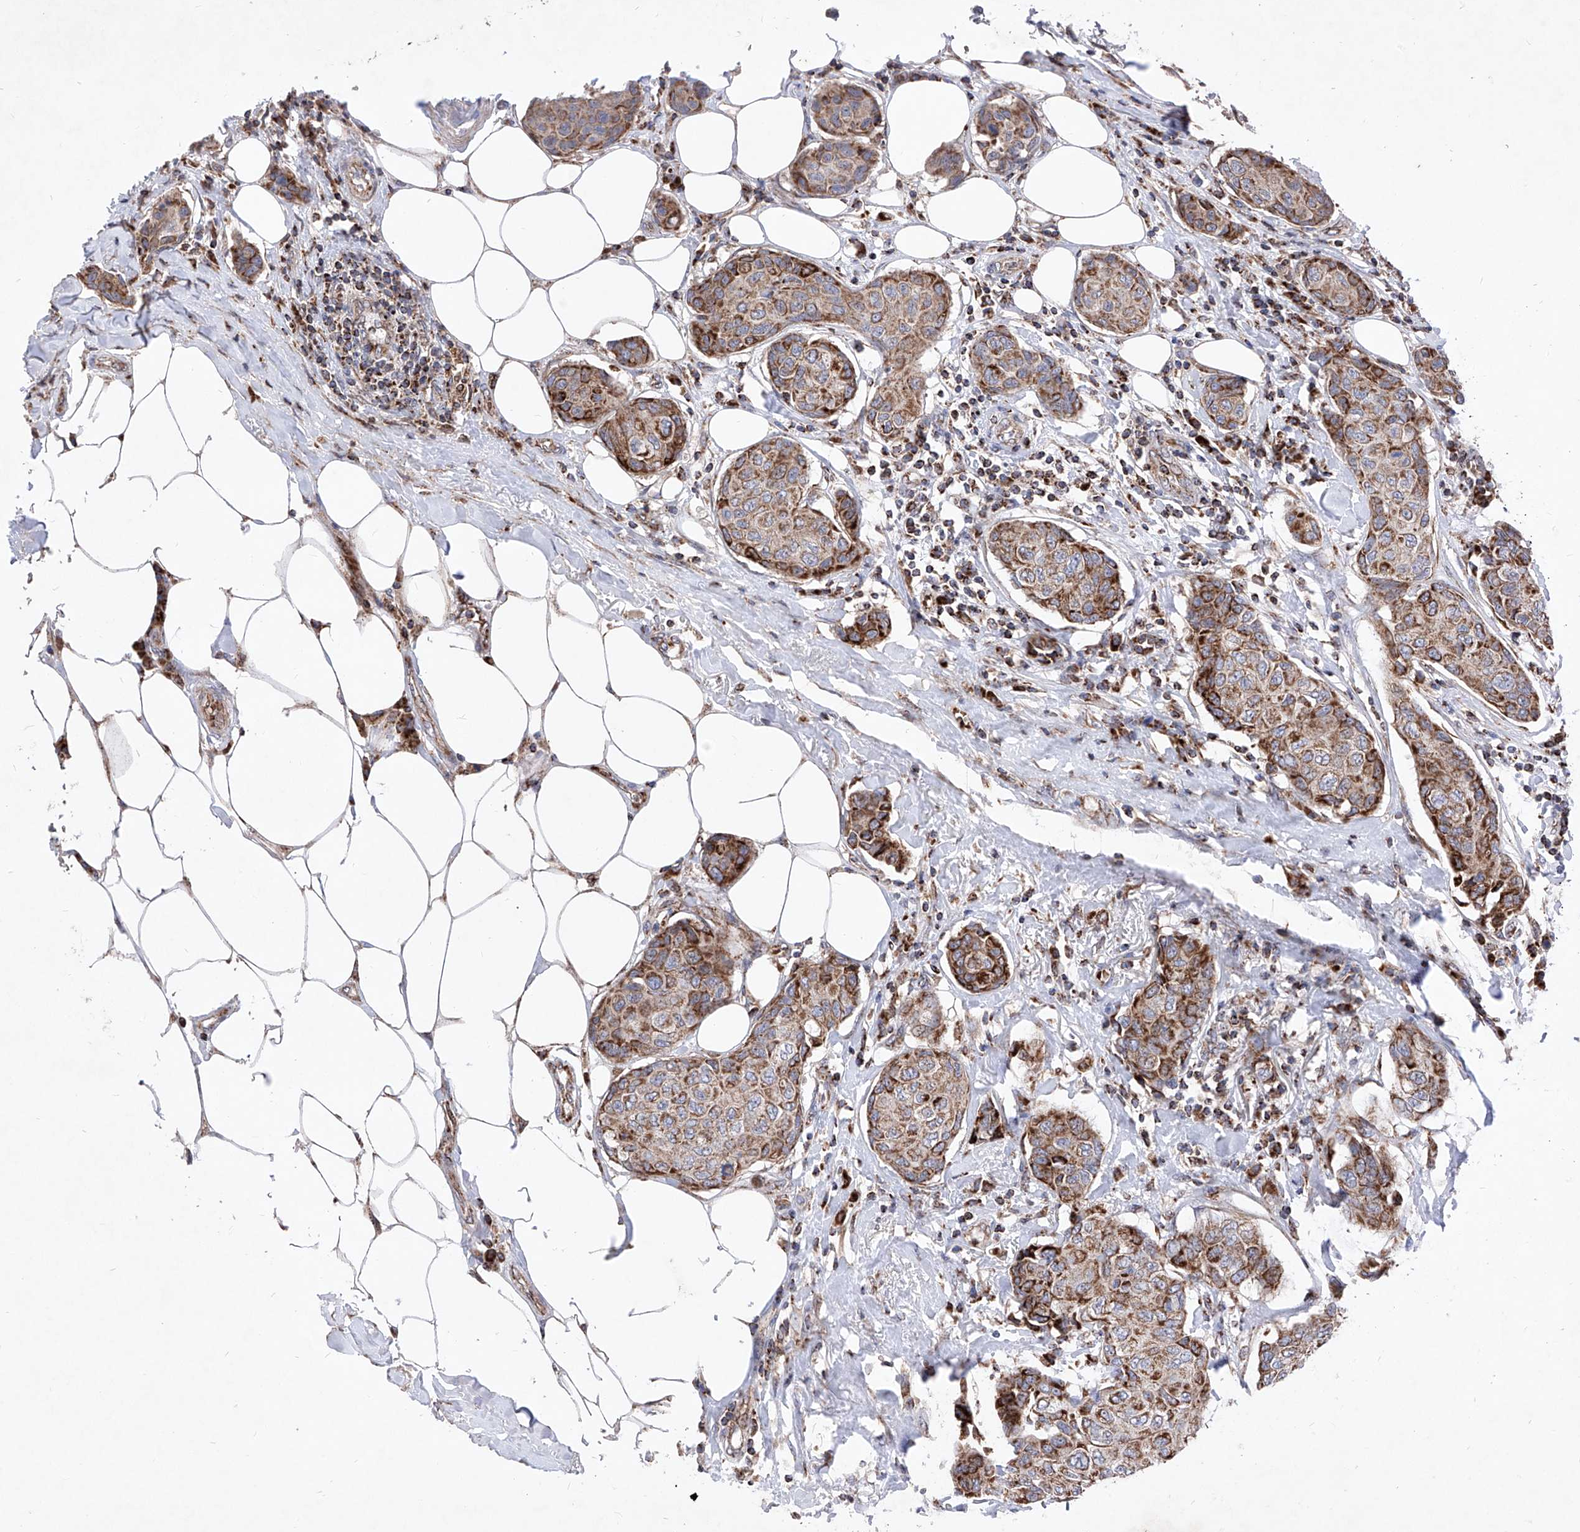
{"staining": {"intensity": "moderate", "quantity": ">75%", "location": "cytoplasmic/membranous"}, "tissue": "breast cancer", "cell_type": "Tumor cells", "image_type": "cancer", "snomed": [{"axis": "morphology", "description": "Duct carcinoma"}, {"axis": "topography", "description": "Breast"}], "caption": "Brown immunohistochemical staining in infiltrating ductal carcinoma (breast) reveals moderate cytoplasmic/membranous positivity in about >75% of tumor cells.", "gene": "SEMA6A", "patient": {"sex": "female", "age": 80}}